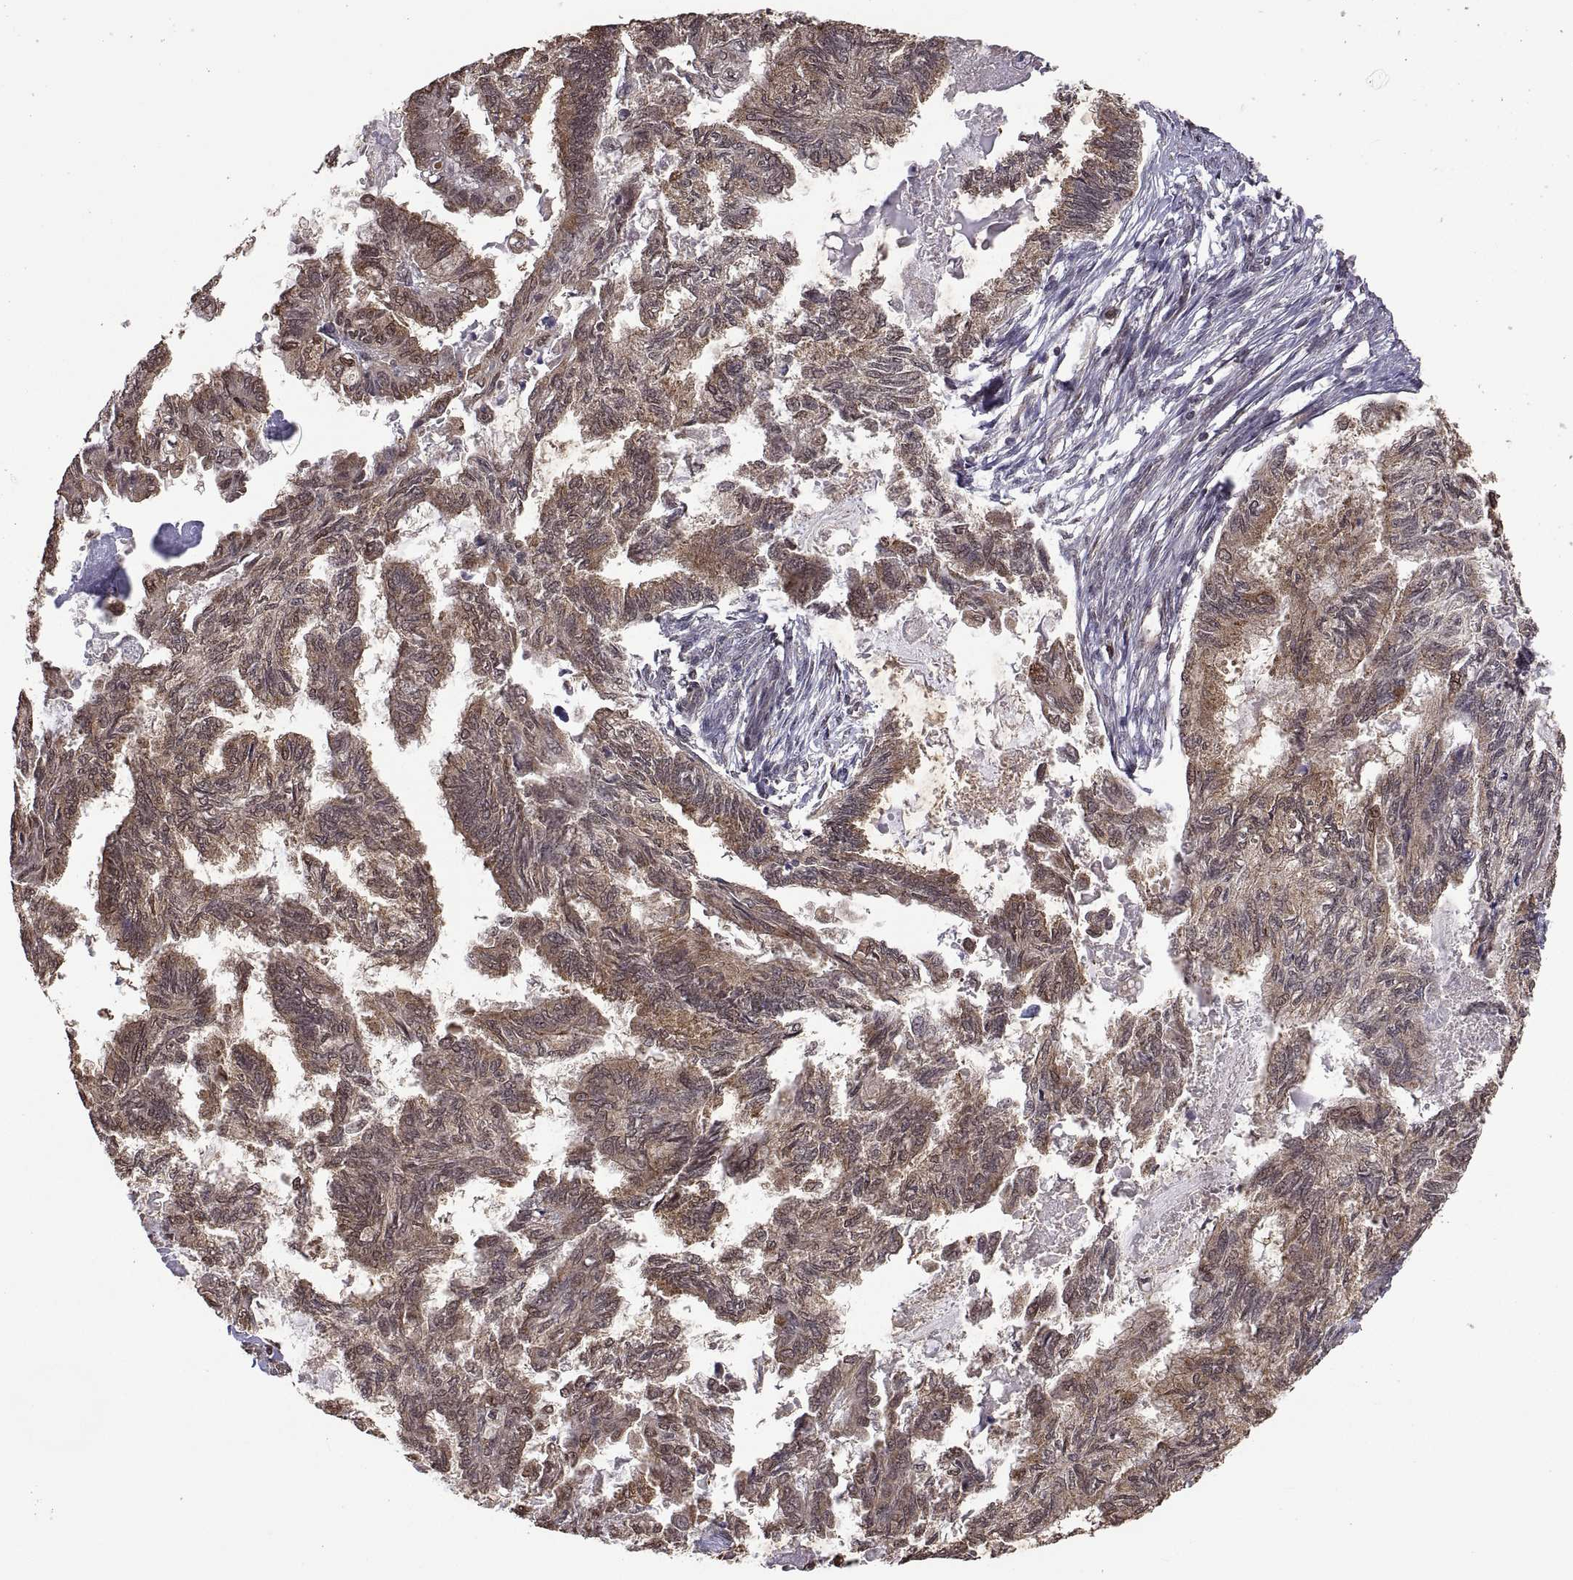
{"staining": {"intensity": "moderate", "quantity": ">75%", "location": "cytoplasmic/membranous"}, "tissue": "endometrial cancer", "cell_type": "Tumor cells", "image_type": "cancer", "snomed": [{"axis": "morphology", "description": "Adenocarcinoma, NOS"}, {"axis": "topography", "description": "Endometrium"}], "caption": "Tumor cells display moderate cytoplasmic/membranous staining in about >75% of cells in endometrial cancer.", "gene": "ZNRF2", "patient": {"sex": "female", "age": 86}}